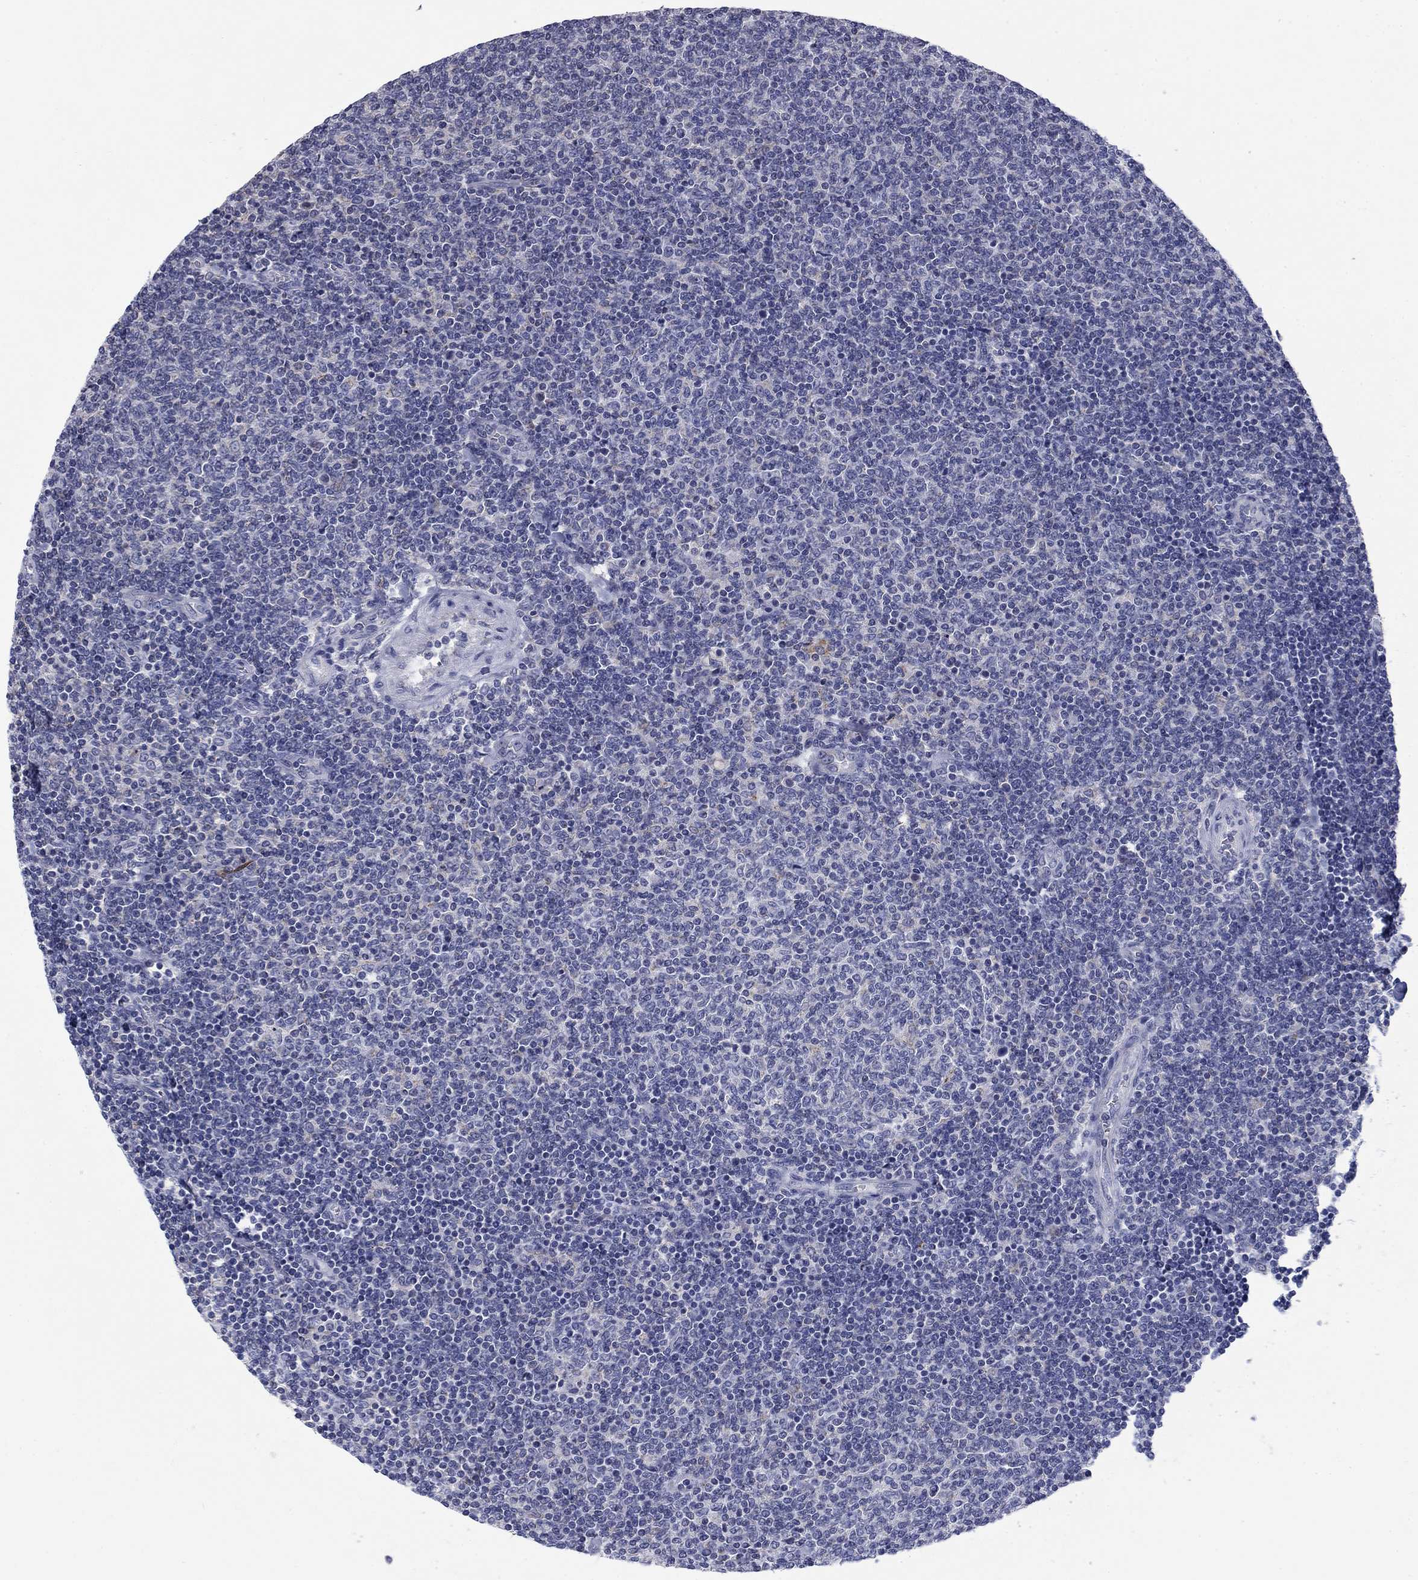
{"staining": {"intensity": "negative", "quantity": "none", "location": "none"}, "tissue": "lymphoma", "cell_type": "Tumor cells", "image_type": "cancer", "snomed": [{"axis": "morphology", "description": "Malignant lymphoma, non-Hodgkin's type, Low grade"}, {"axis": "topography", "description": "Lymph node"}], "caption": "The micrograph shows no significant positivity in tumor cells of low-grade malignant lymphoma, non-Hodgkin's type.", "gene": "FRK", "patient": {"sex": "male", "age": 52}}